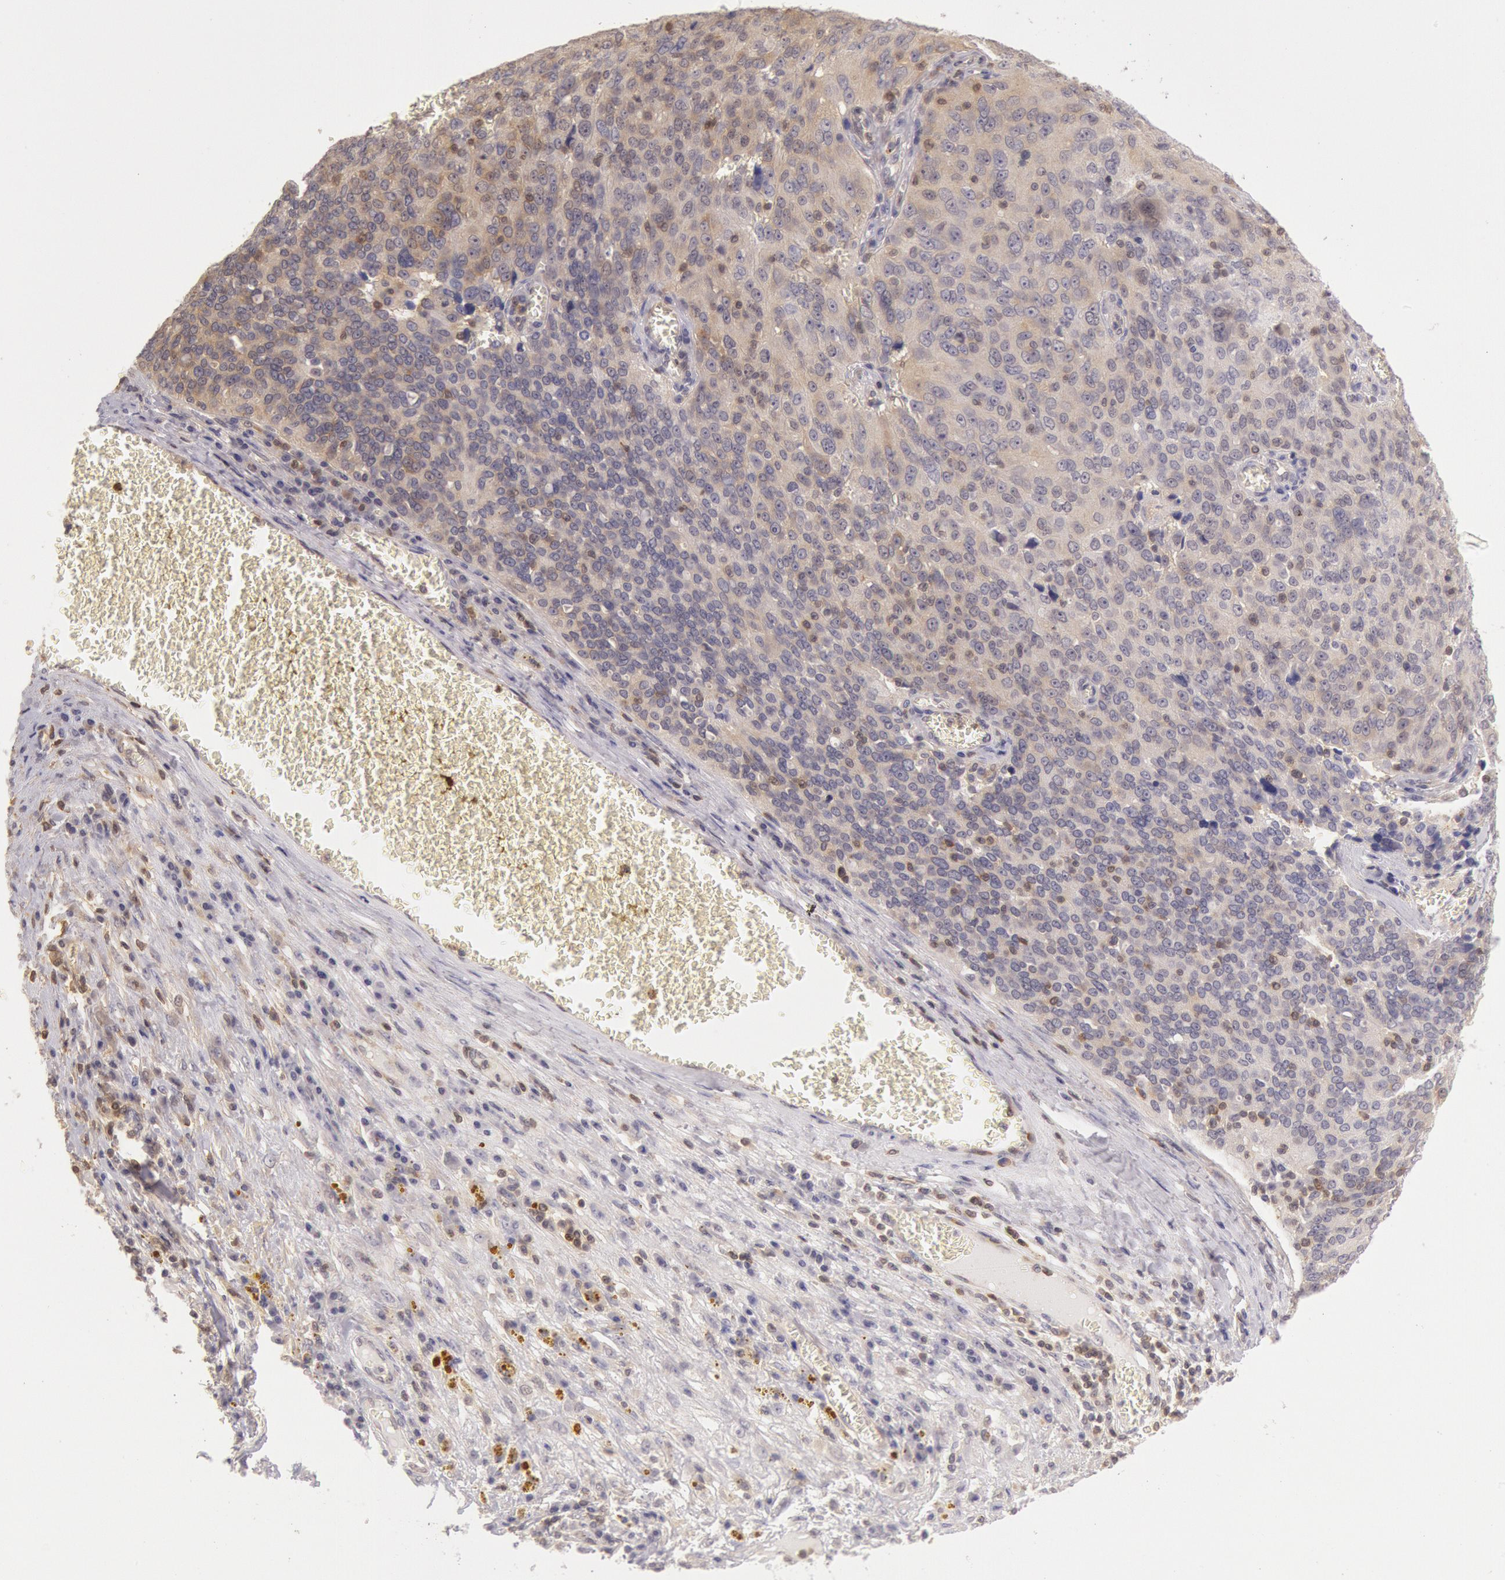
{"staining": {"intensity": "weak", "quantity": "25%-75%", "location": "cytoplasmic/membranous"}, "tissue": "ovarian cancer", "cell_type": "Tumor cells", "image_type": "cancer", "snomed": [{"axis": "morphology", "description": "Carcinoma, endometroid"}, {"axis": "topography", "description": "Ovary"}], "caption": "Ovarian cancer stained with immunohistochemistry demonstrates weak cytoplasmic/membranous expression in approximately 25%-75% of tumor cells. Ihc stains the protein of interest in brown and the nuclei are stained blue.", "gene": "HIF1A", "patient": {"sex": "female", "age": 75}}